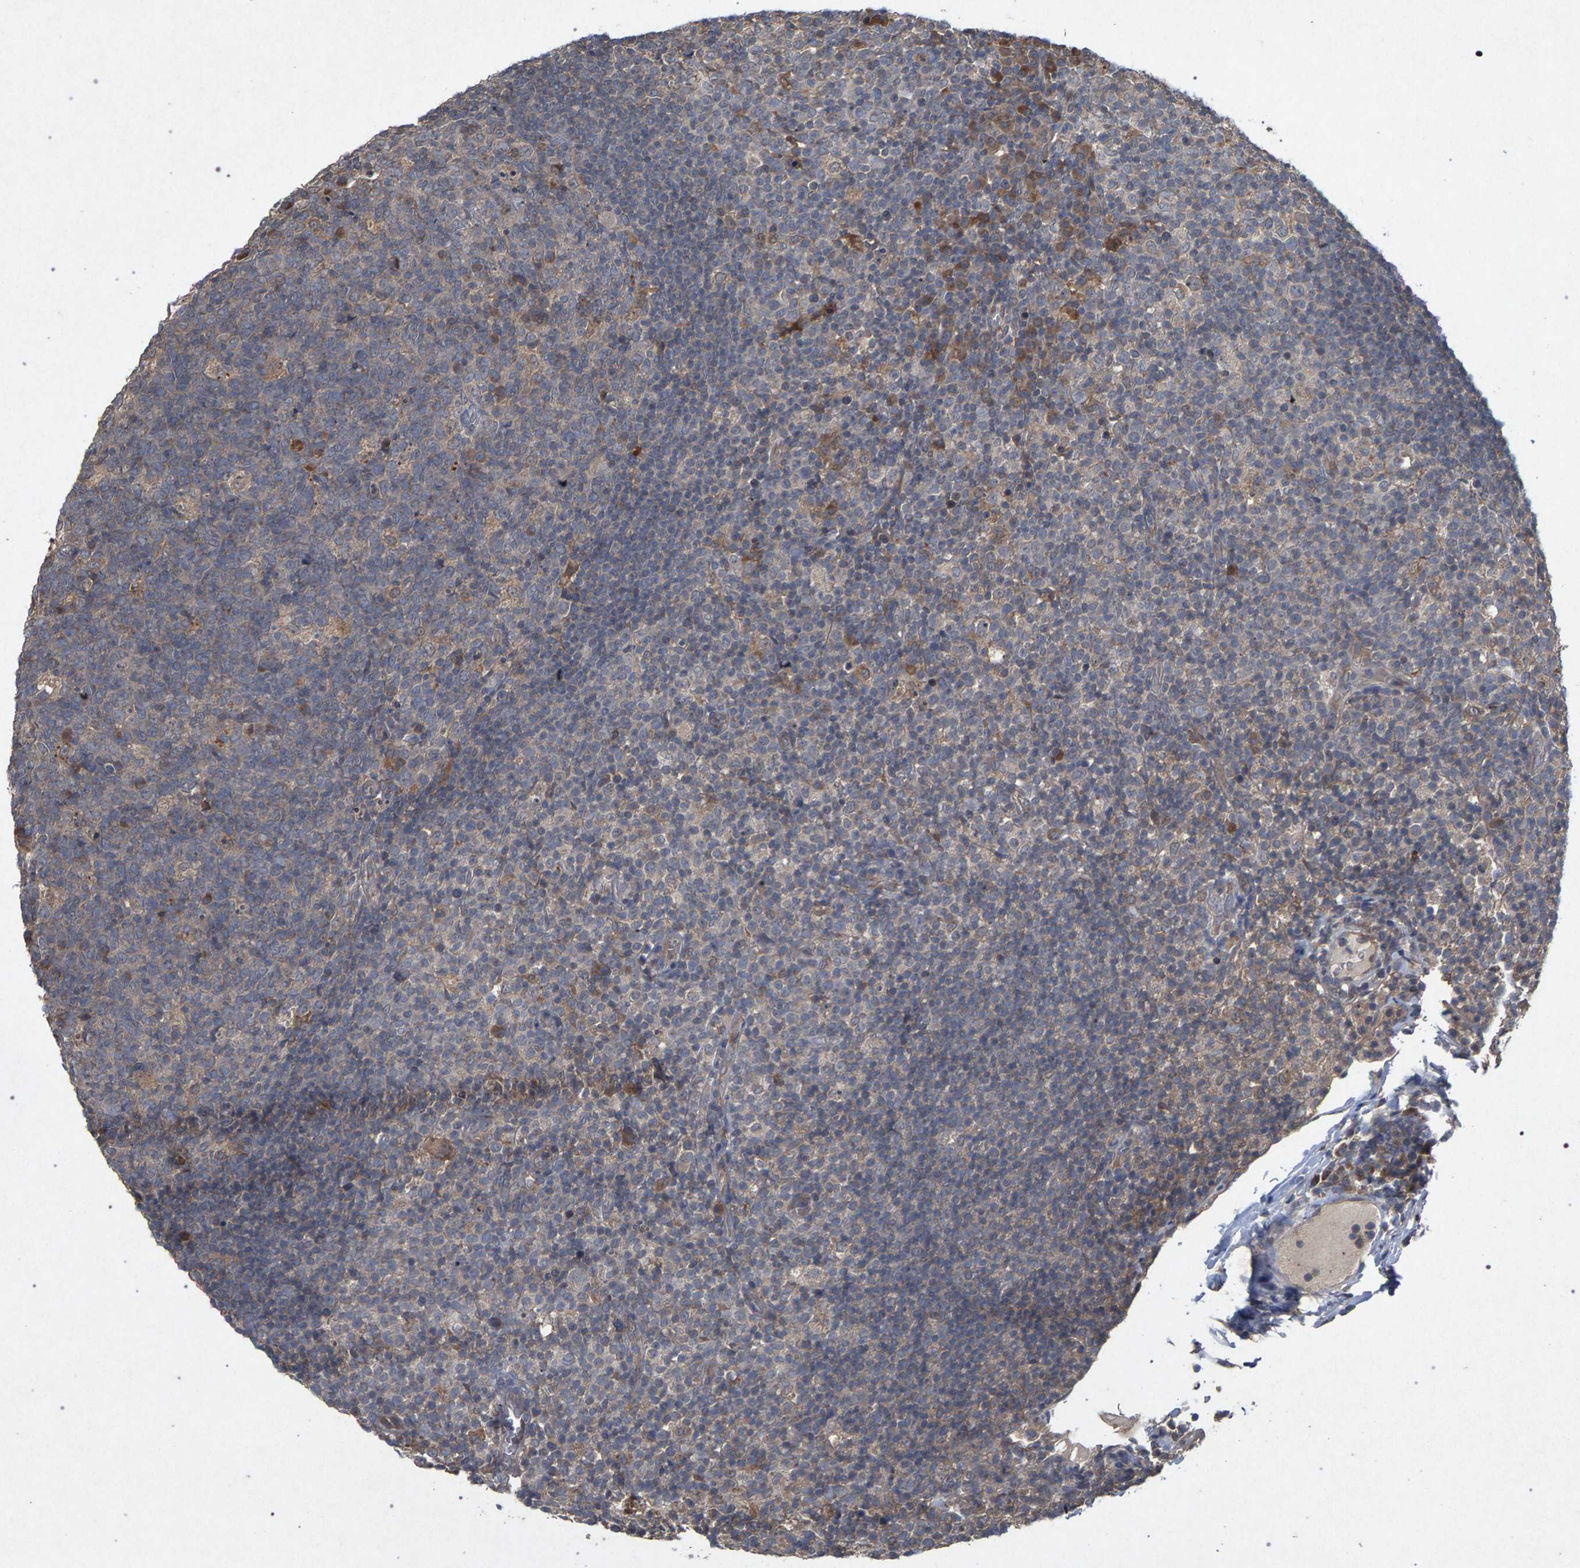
{"staining": {"intensity": "weak", "quantity": "<25%", "location": "cytoplasmic/membranous"}, "tissue": "lymph node", "cell_type": "Germinal center cells", "image_type": "normal", "snomed": [{"axis": "morphology", "description": "Normal tissue, NOS"}, {"axis": "morphology", "description": "Inflammation, NOS"}, {"axis": "topography", "description": "Lymph node"}], "caption": "There is no significant positivity in germinal center cells of lymph node. (DAB immunohistochemistry, high magnification).", "gene": "SLC4A4", "patient": {"sex": "male", "age": 55}}